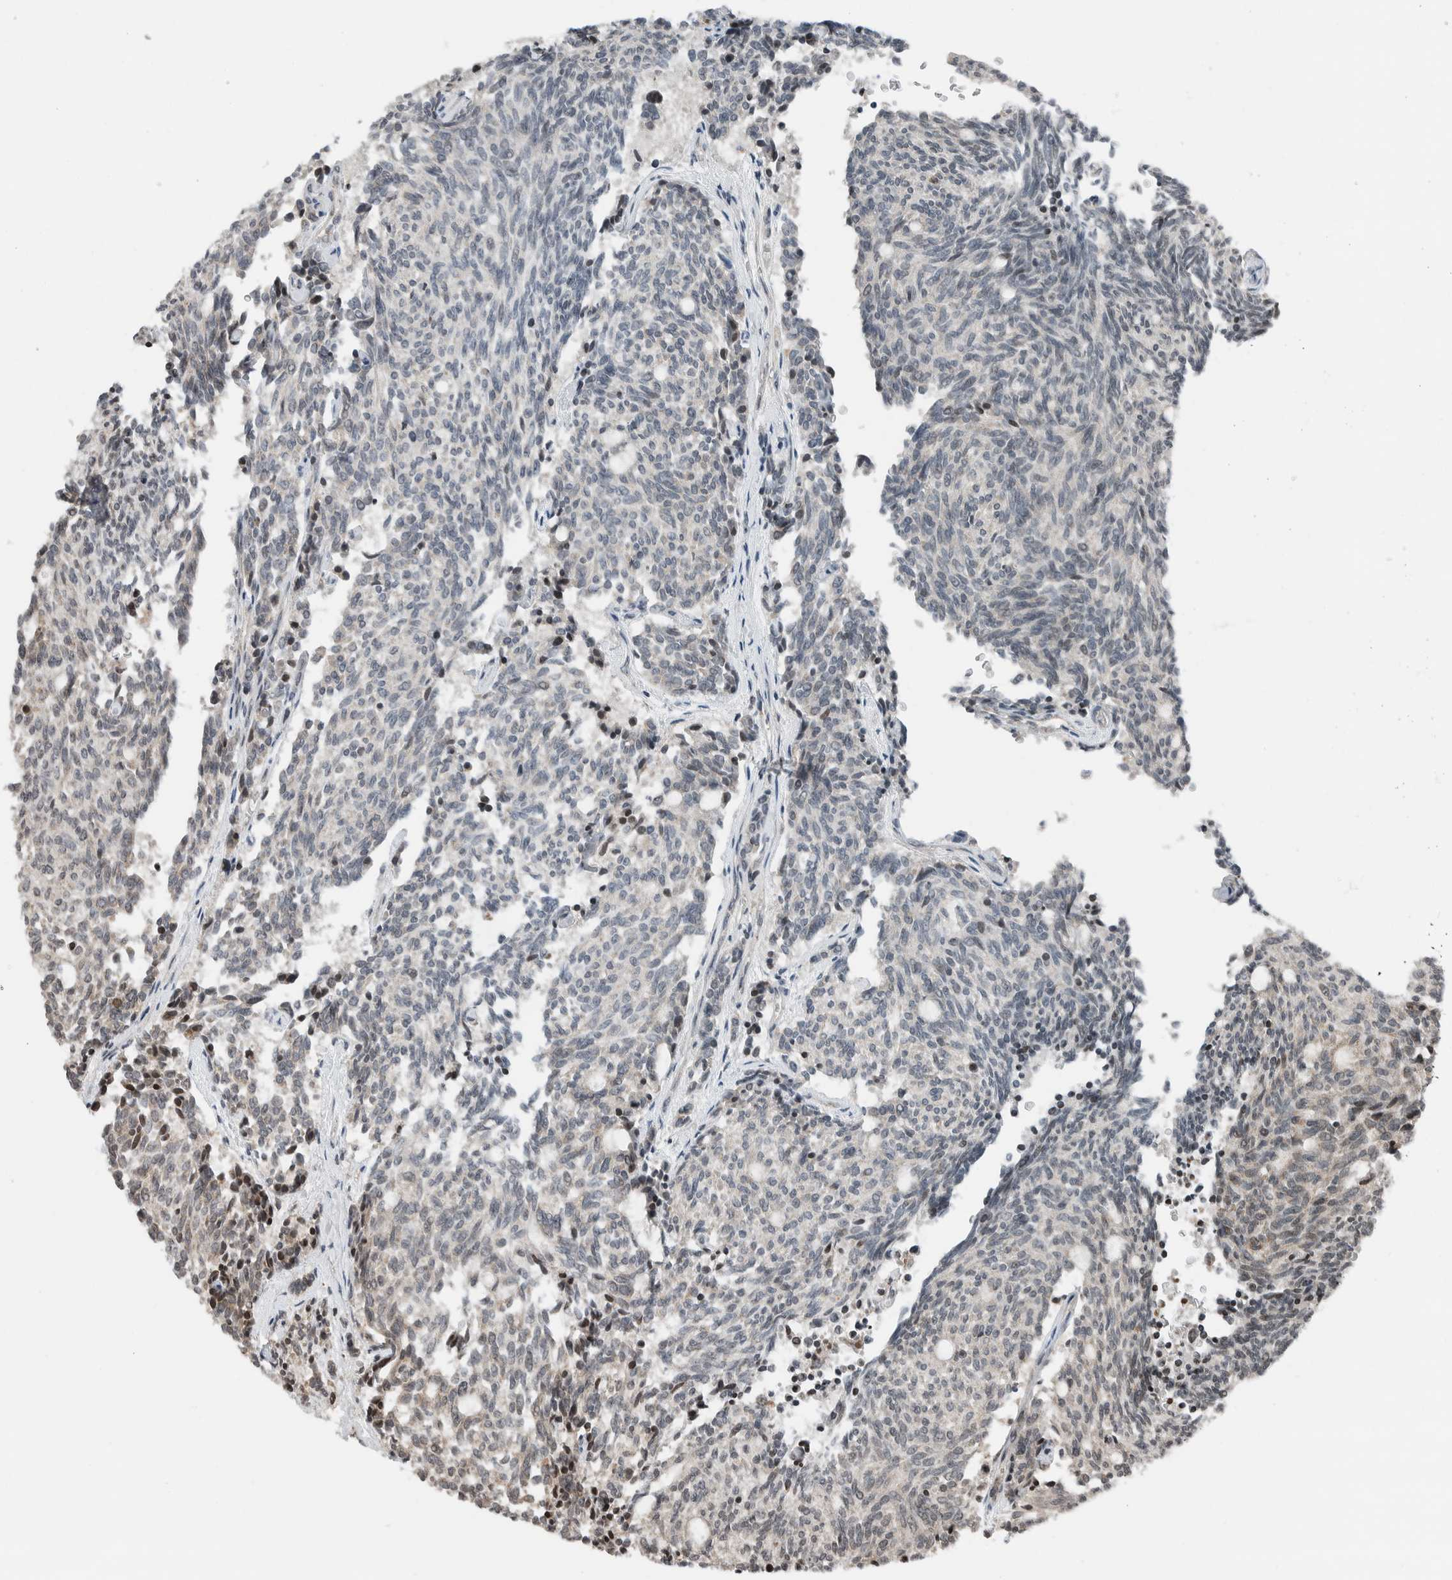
{"staining": {"intensity": "negative", "quantity": "none", "location": "none"}, "tissue": "carcinoid", "cell_type": "Tumor cells", "image_type": "cancer", "snomed": [{"axis": "morphology", "description": "Carcinoid, malignant, NOS"}, {"axis": "topography", "description": "Pancreas"}], "caption": "Human malignant carcinoid stained for a protein using IHC displays no staining in tumor cells.", "gene": "NPLOC4", "patient": {"sex": "female", "age": 54}}